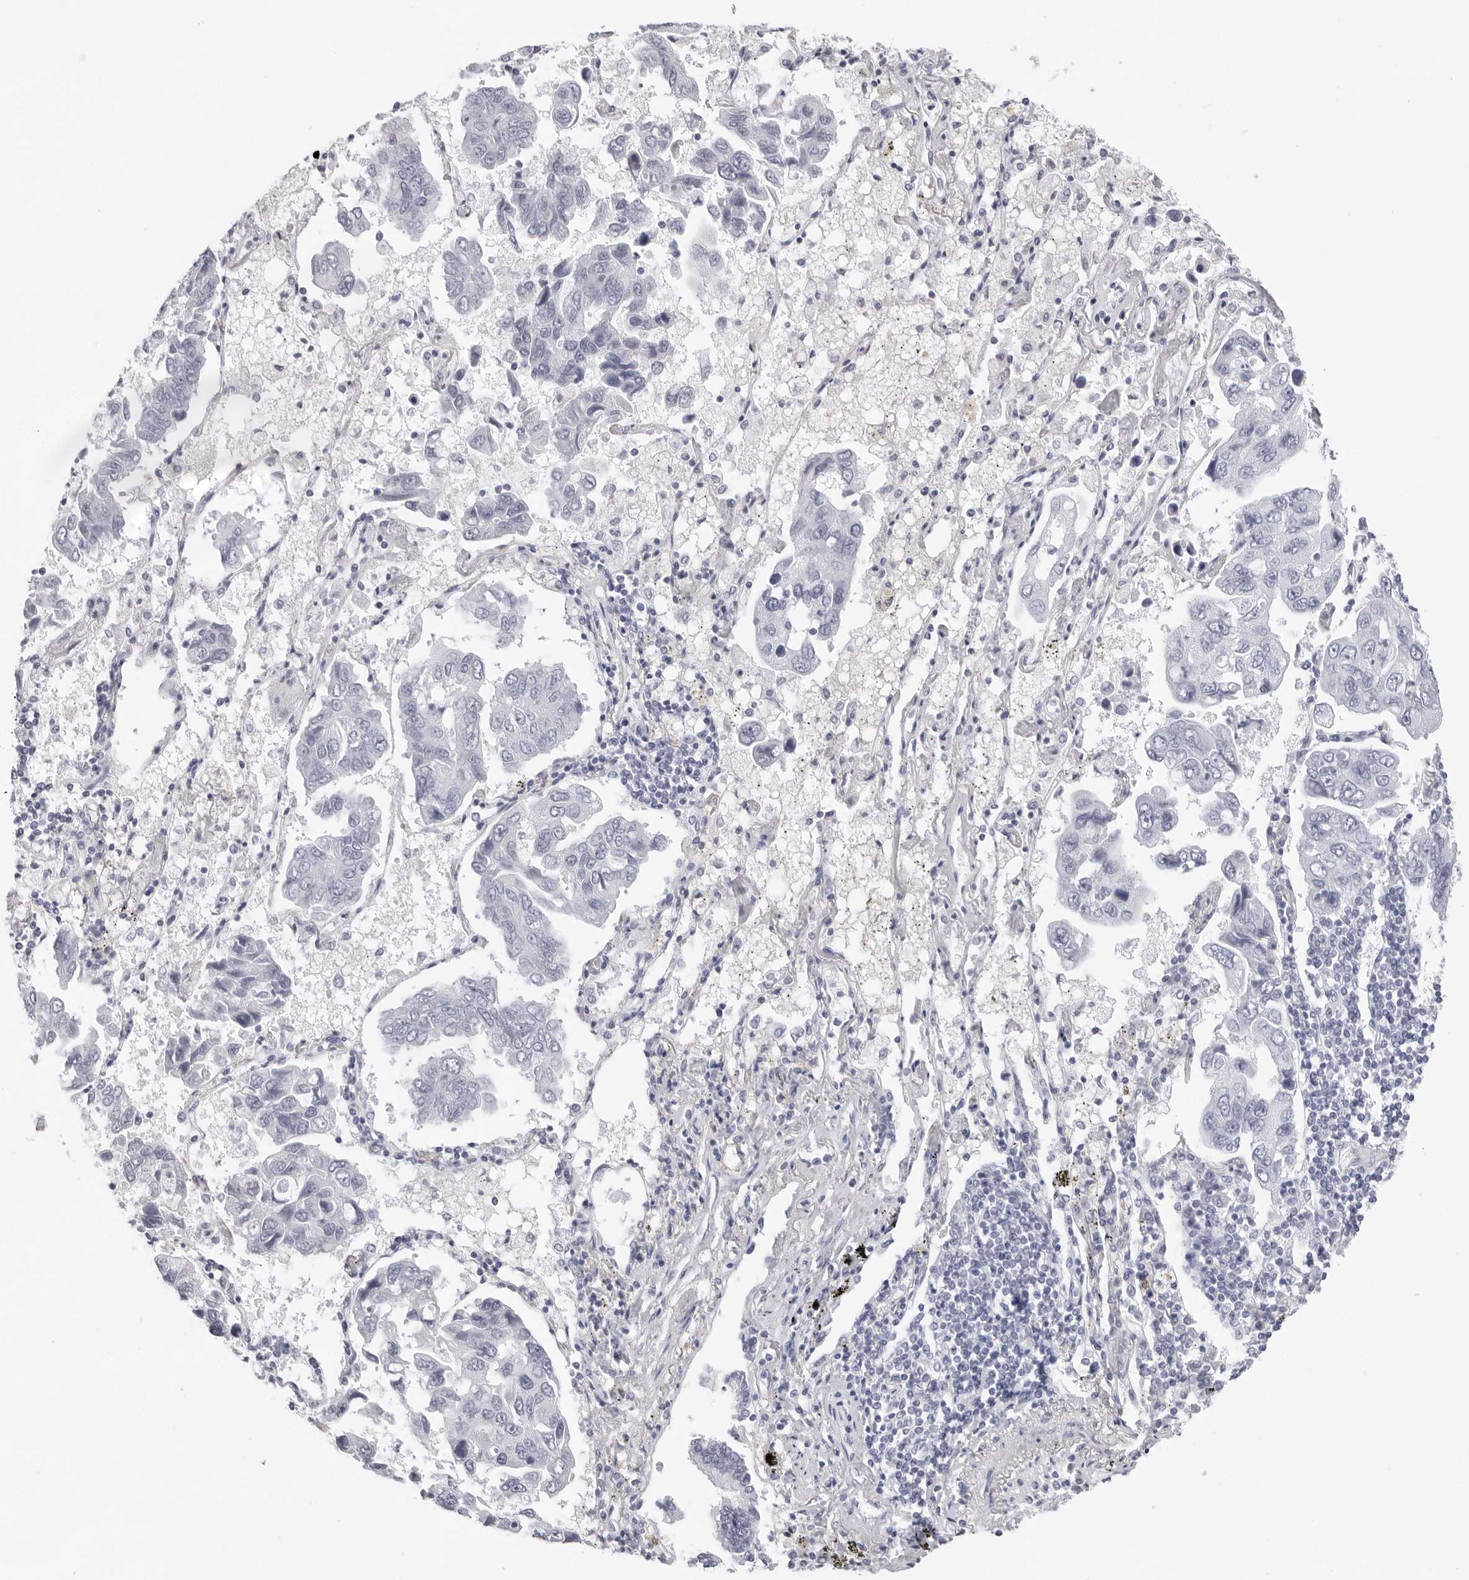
{"staining": {"intensity": "negative", "quantity": "none", "location": "none"}, "tissue": "lung cancer", "cell_type": "Tumor cells", "image_type": "cancer", "snomed": [{"axis": "morphology", "description": "Adenocarcinoma, NOS"}, {"axis": "topography", "description": "Lung"}], "caption": "An image of lung cancer stained for a protein reveals no brown staining in tumor cells. Brightfield microscopy of immunohistochemistry (IHC) stained with DAB (3,3'-diaminobenzidine) (brown) and hematoxylin (blue), captured at high magnification.", "gene": "CST5", "patient": {"sex": "male", "age": 64}}